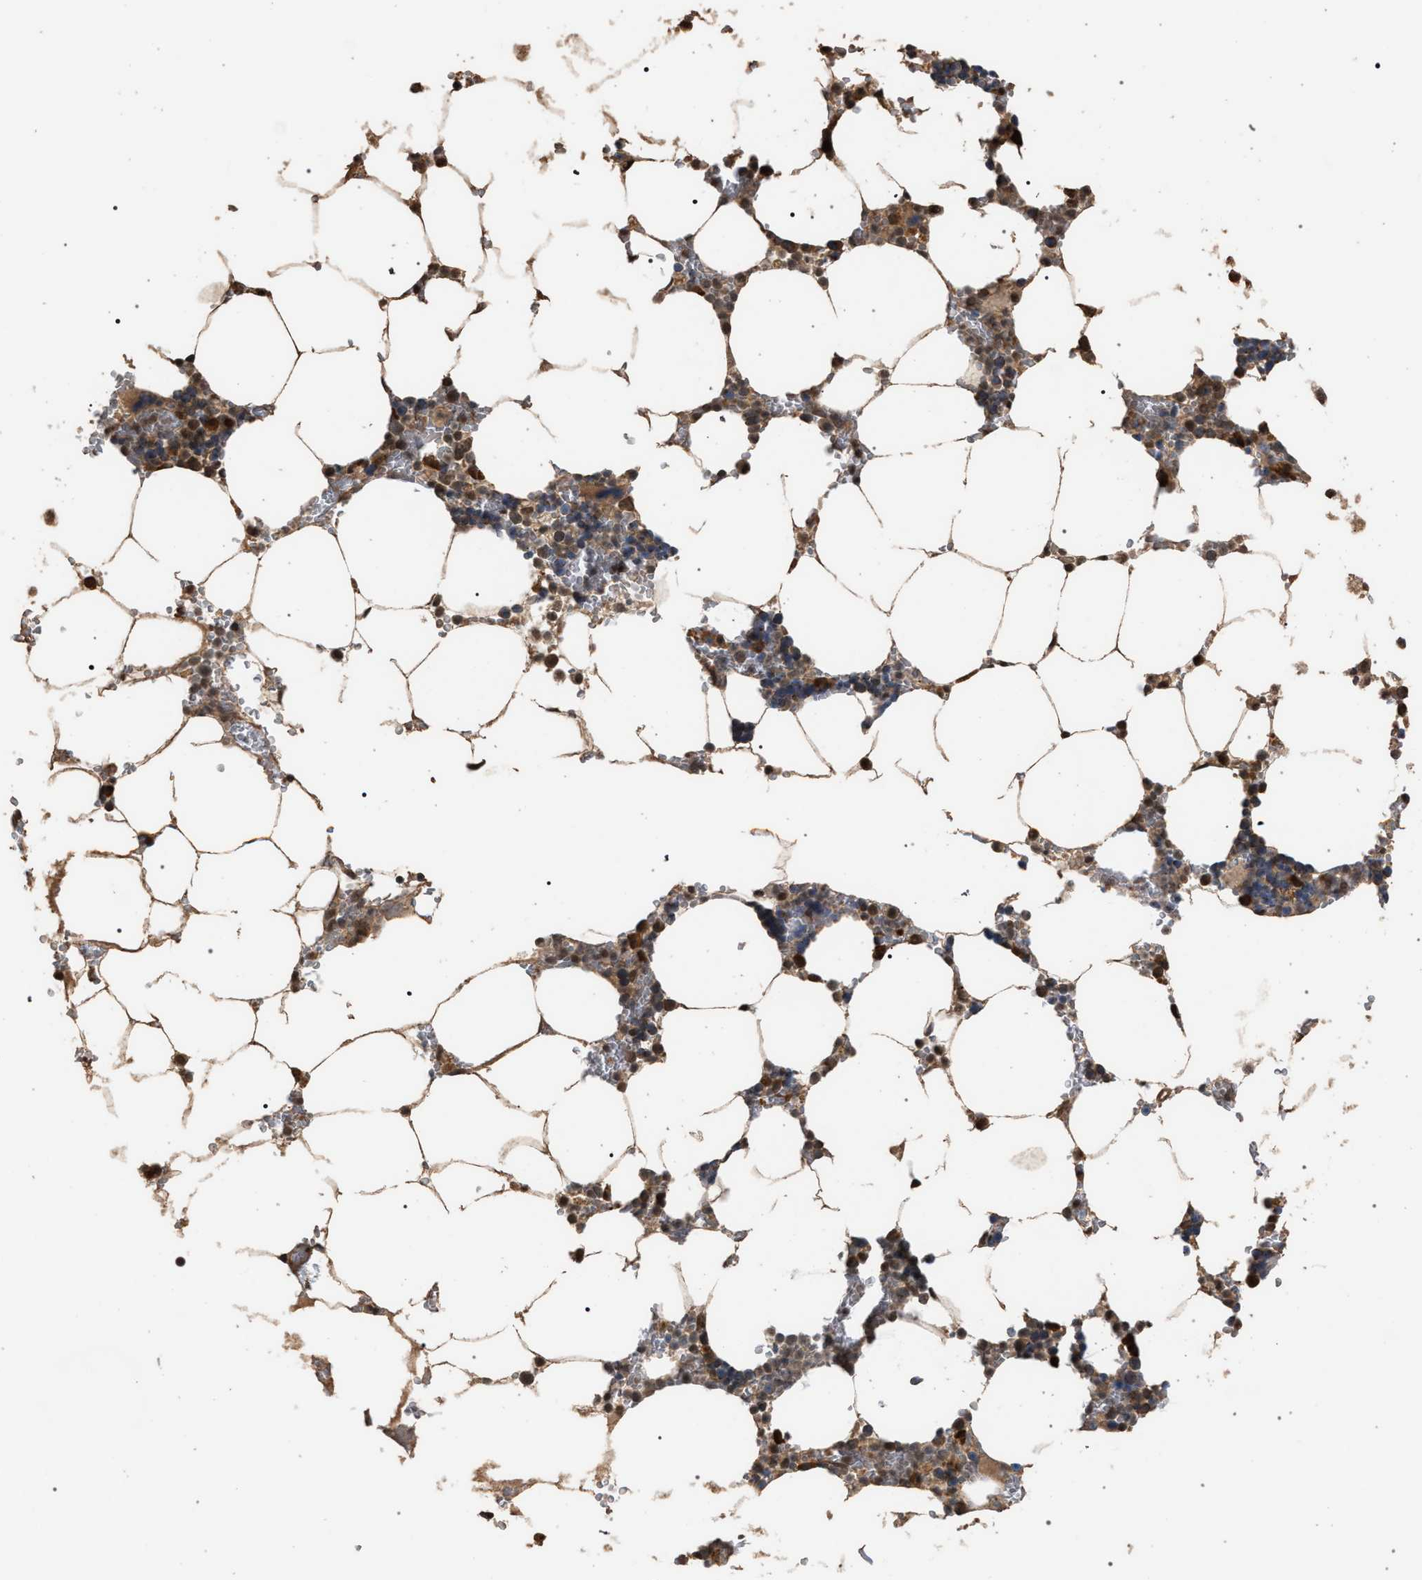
{"staining": {"intensity": "moderate", "quantity": "25%-75%", "location": "cytoplasmic/membranous"}, "tissue": "bone marrow", "cell_type": "Hematopoietic cells", "image_type": "normal", "snomed": [{"axis": "morphology", "description": "Normal tissue, NOS"}, {"axis": "topography", "description": "Bone marrow"}], "caption": "This is a micrograph of immunohistochemistry (IHC) staining of unremarkable bone marrow, which shows moderate positivity in the cytoplasmic/membranous of hematopoietic cells.", "gene": "NAA35", "patient": {"sex": "male", "age": 70}}